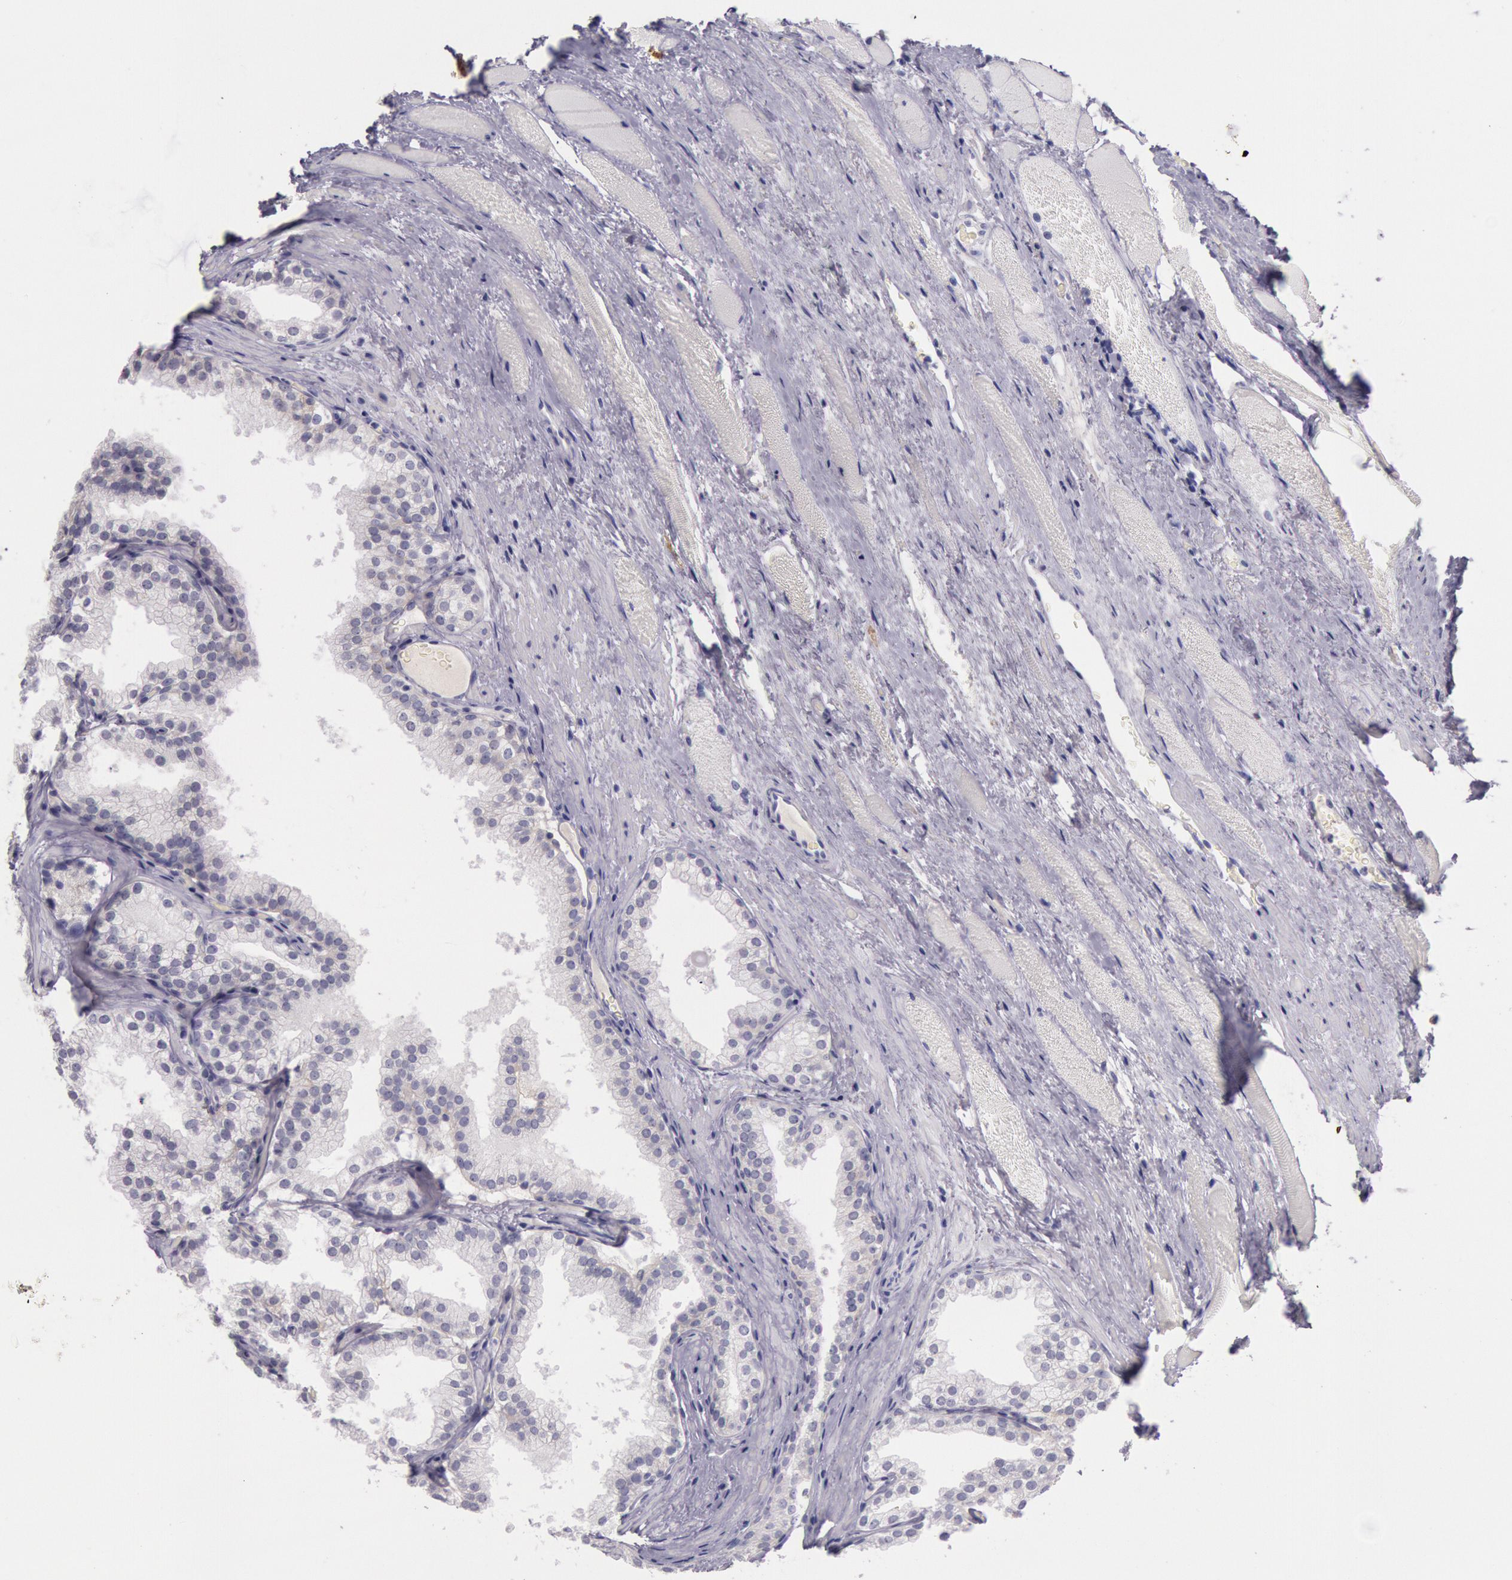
{"staining": {"intensity": "negative", "quantity": "none", "location": "none"}, "tissue": "prostate cancer", "cell_type": "Tumor cells", "image_type": "cancer", "snomed": [{"axis": "morphology", "description": "Adenocarcinoma, Medium grade"}, {"axis": "topography", "description": "Prostate"}], "caption": "Immunohistochemical staining of prostate adenocarcinoma (medium-grade) demonstrates no significant positivity in tumor cells.", "gene": "EGFR", "patient": {"sex": "male", "age": 72}}